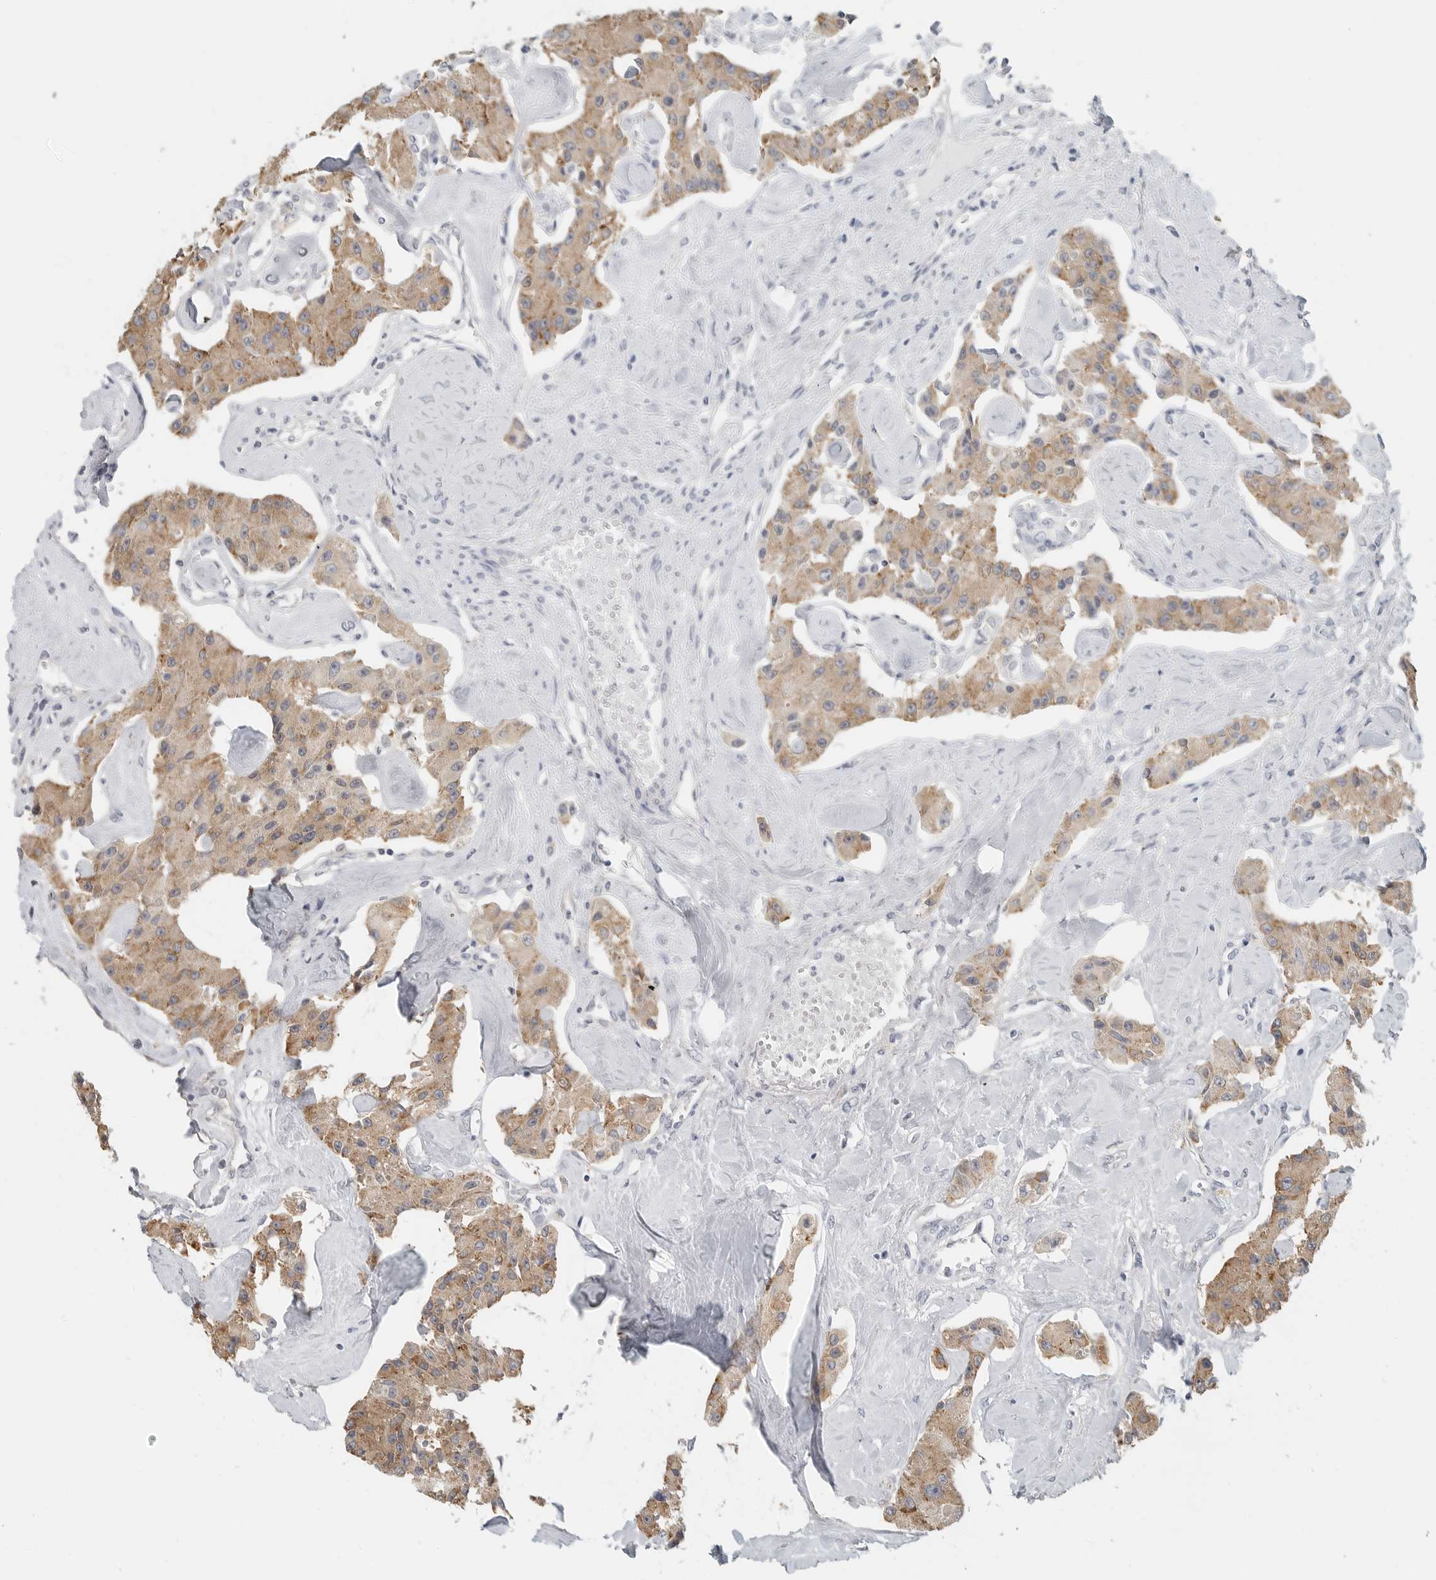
{"staining": {"intensity": "moderate", "quantity": ">75%", "location": "cytoplasmic/membranous"}, "tissue": "carcinoid", "cell_type": "Tumor cells", "image_type": "cancer", "snomed": [{"axis": "morphology", "description": "Carcinoid, malignant, NOS"}, {"axis": "topography", "description": "Pancreas"}], "caption": "A brown stain shows moderate cytoplasmic/membranous positivity of a protein in human carcinoid tumor cells.", "gene": "IL12RB2", "patient": {"sex": "male", "age": 41}}